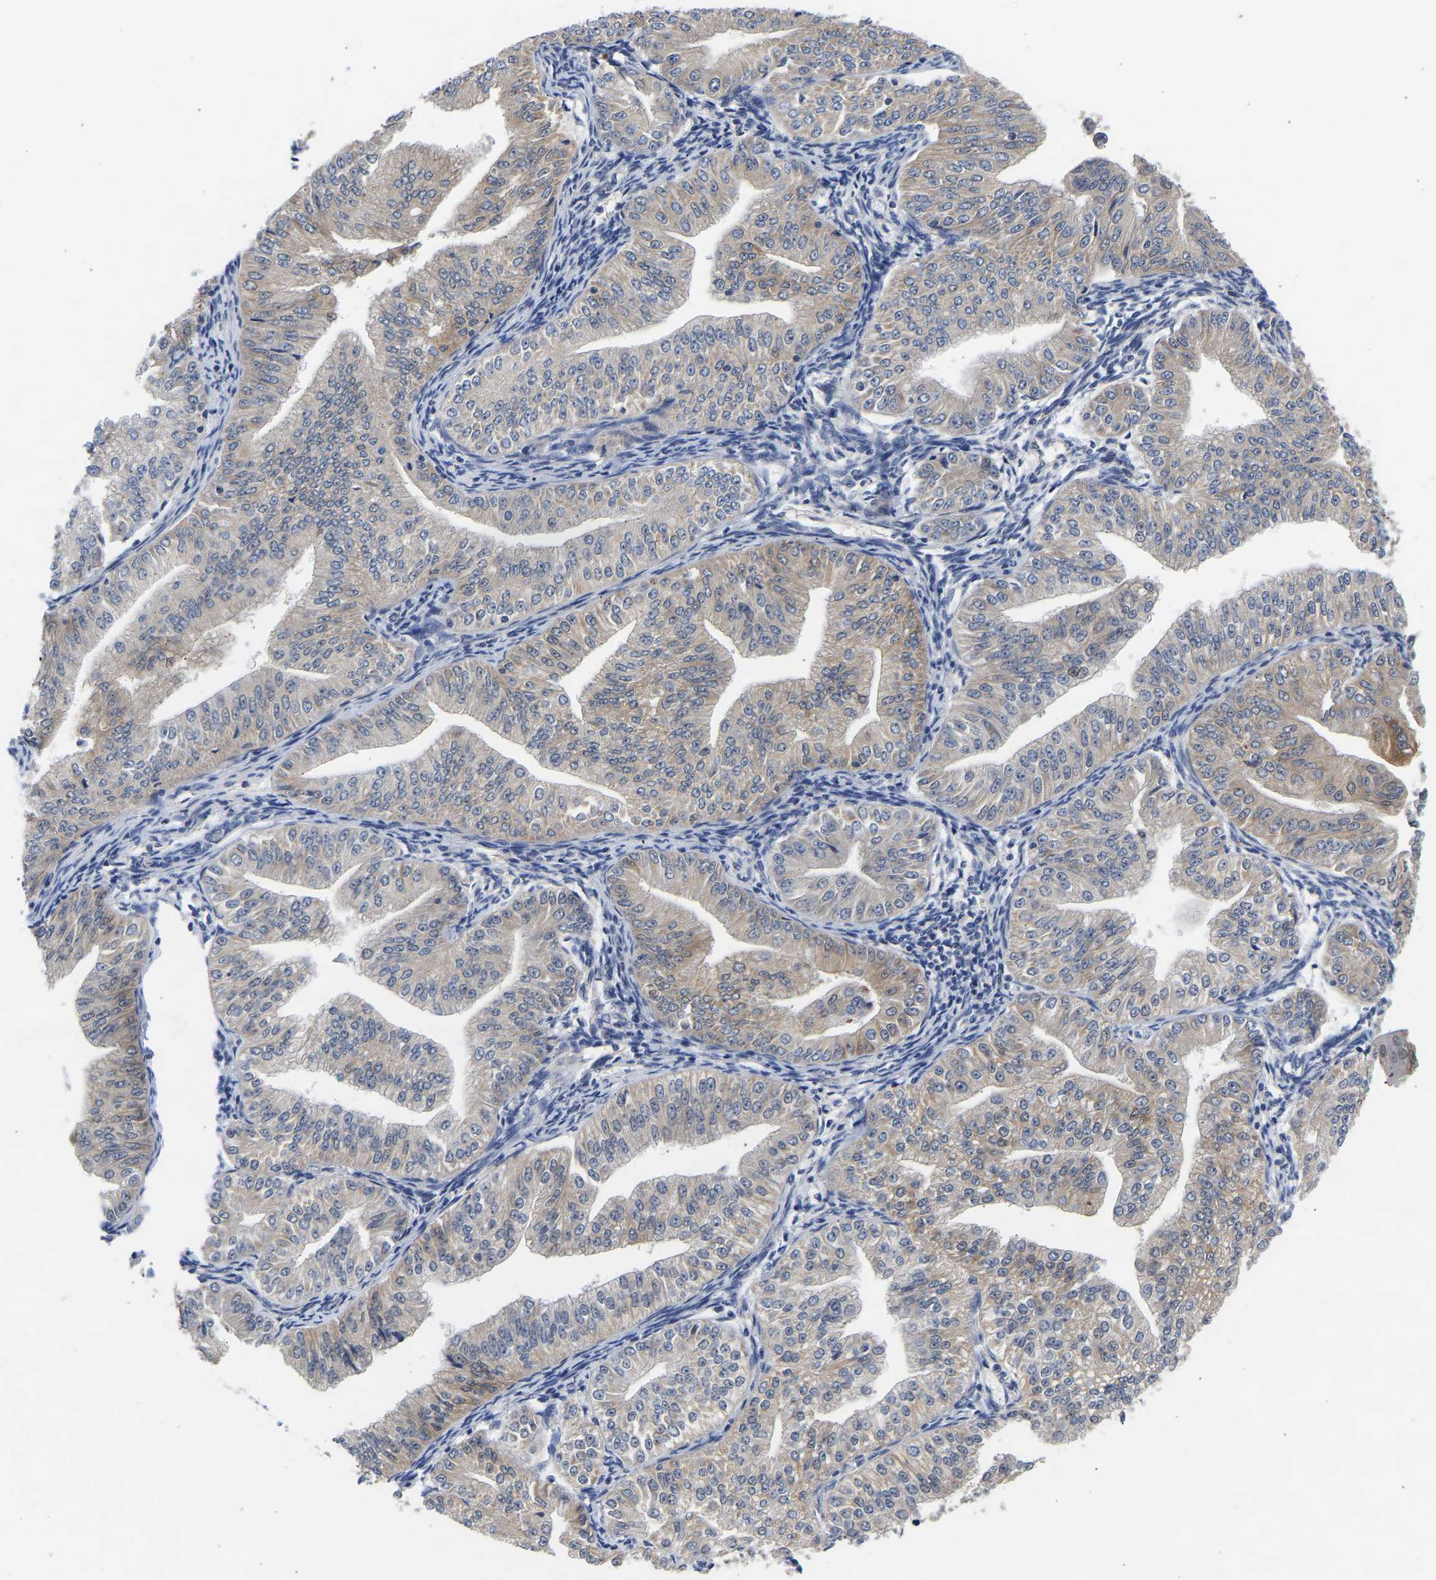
{"staining": {"intensity": "weak", "quantity": "25%-75%", "location": "cytoplasmic/membranous"}, "tissue": "endometrial cancer", "cell_type": "Tumor cells", "image_type": "cancer", "snomed": [{"axis": "morphology", "description": "Normal tissue, NOS"}, {"axis": "morphology", "description": "Adenocarcinoma, NOS"}, {"axis": "topography", "description": "Endometrium"}], "caption": "Brown immunohistochemical staining in human endometrial cancer (adenocarcinoma) demonstrates weak cytoplasmic/membranous expression in about 25%-75% of tumor cells.", "gene": "CCDC6", "patient": {"sex": "female", "age": 53}}